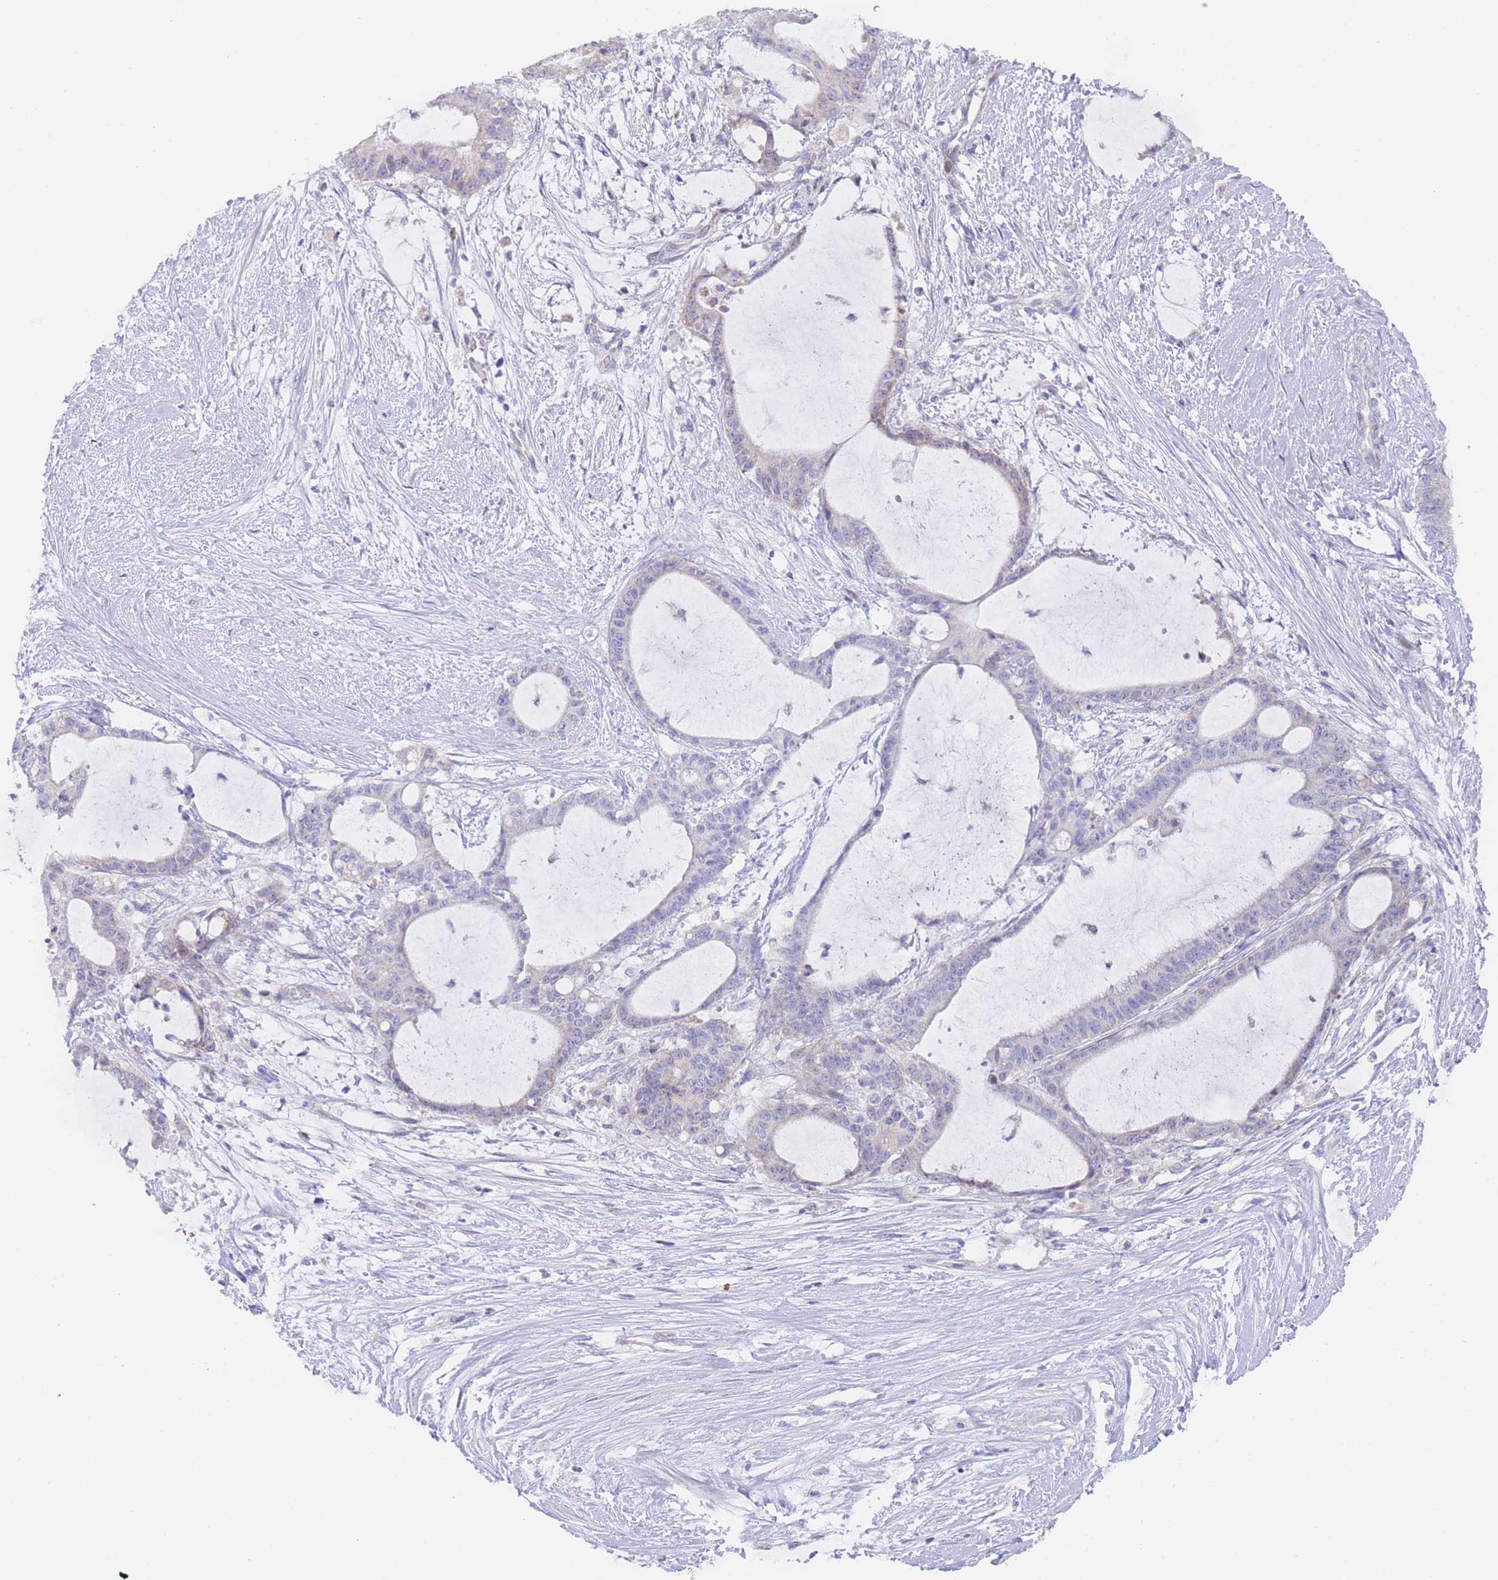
{"staining": {"intensity": "weak", "quantity": "<25%", "location": "cytoplasmic/membranous"}, "tissue": "liver cancer", "cell_type": "Tumor cells", "image_type": "cancer", "snomed": [{"axis": "morphology", "description": "Normal tissue, NOS"}, {"axis": "morphology", "description": "Cholangiocarcinoma"}, {"axis": "topography", "description": "Liver"}, {"axis": "topography", "description": "Peripheral nerve tissue"}], "caption": "This is an immunohistochemistry (IHC) micrograph of human liver cancer (cholangiocarcinoma). There is no positivity in tumor cells.", "gene": "GPAM", "patient": {"sex": "female", "age": 73}}